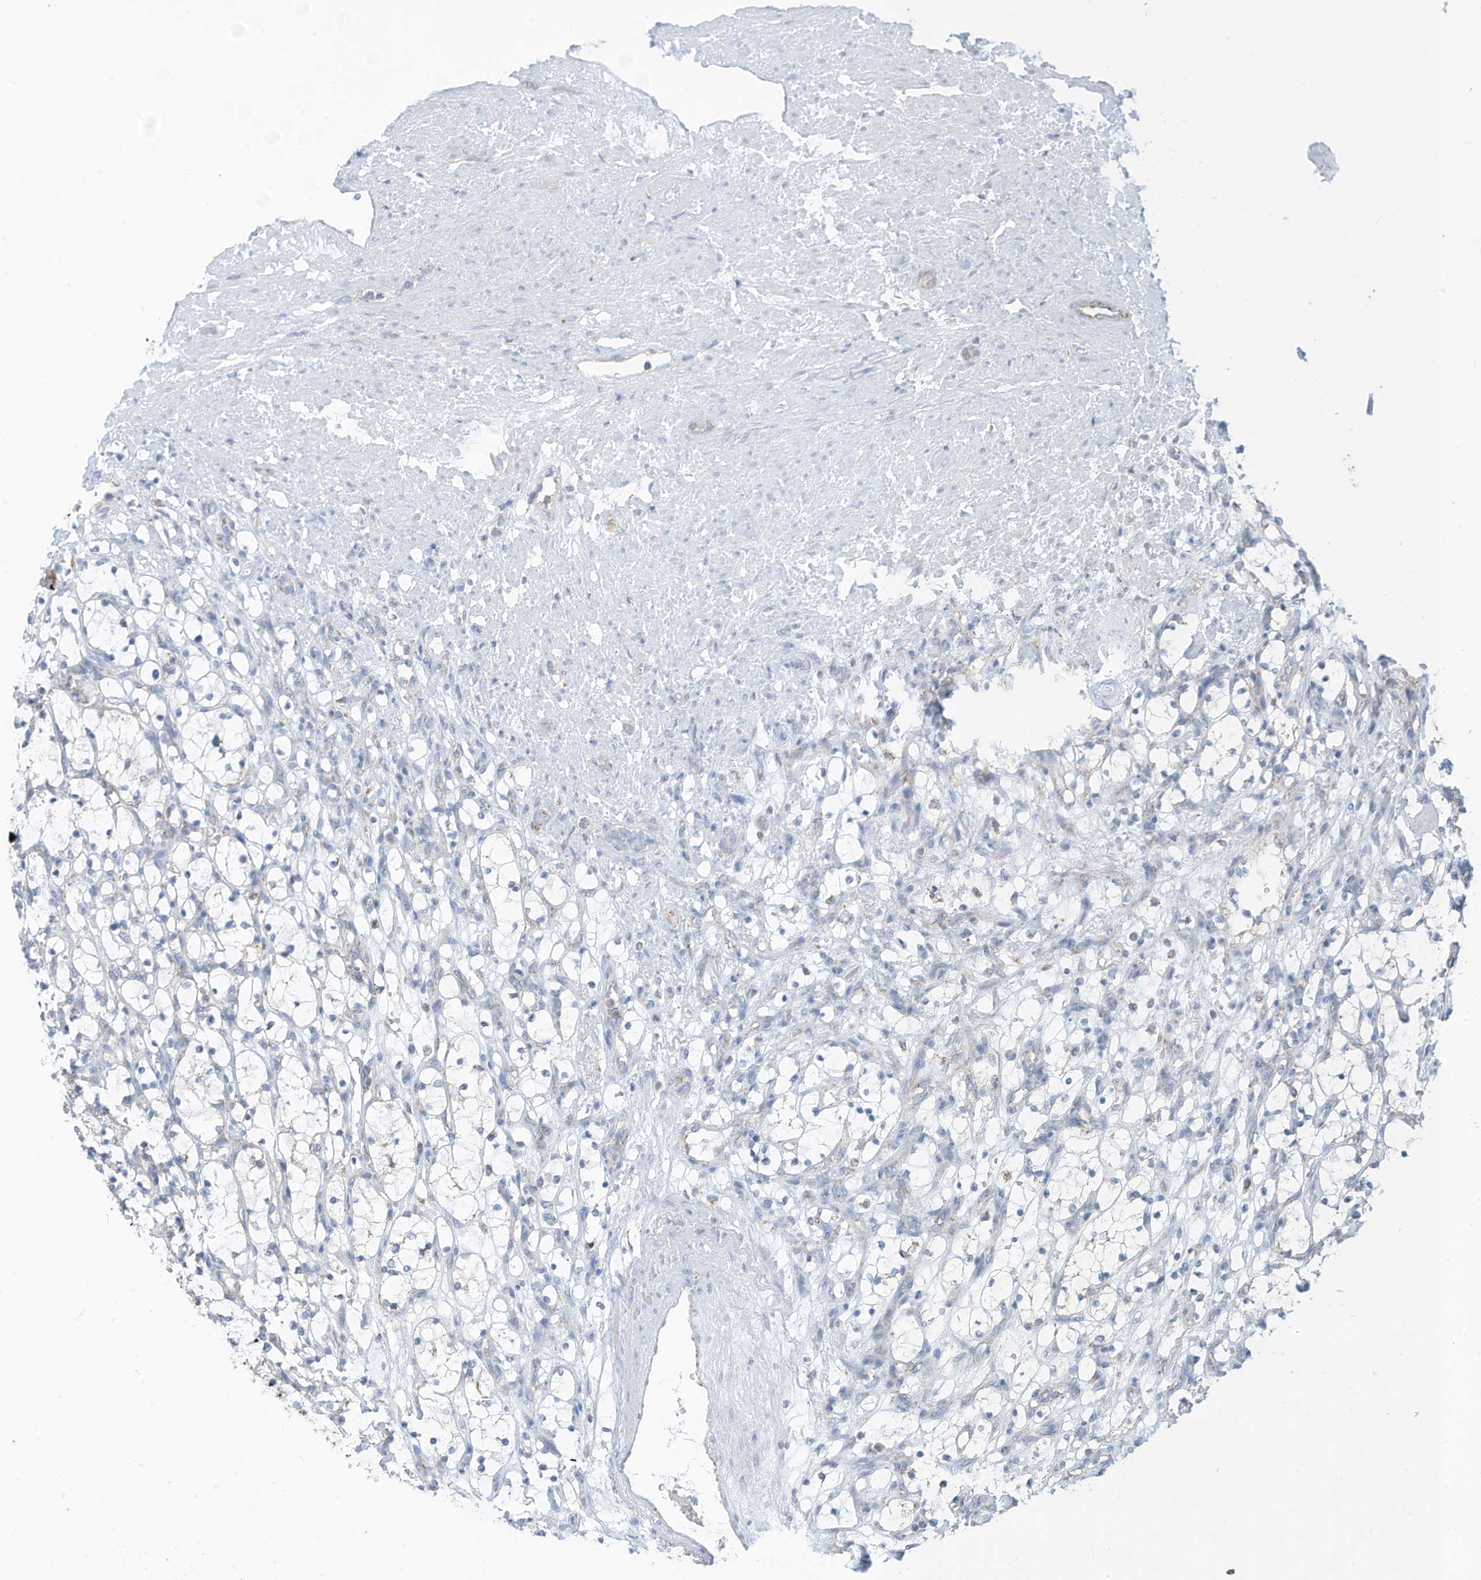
{"staining": {"intensity": "negative", "quantity": "none", "location": "none"}, "tissue": "renal cancer", "cell_type": "Tumor cells", "image_type": "cancer", "snomed": [{"axis": "morphology", "description": "Adenocarcinoma, NOS"}, {"axis": "topography", "description": "Kidney"}], "caption": "High magnification brightfield microscopy of renal adenocarcinoma stained with DAB (3,3'-diaminobenzidine) (brown) and counterstained with hematoxylin (blue): tumor cells show no significant staining.", "gene": "NLN", "patient": {"sex": "female", "age": 69}}